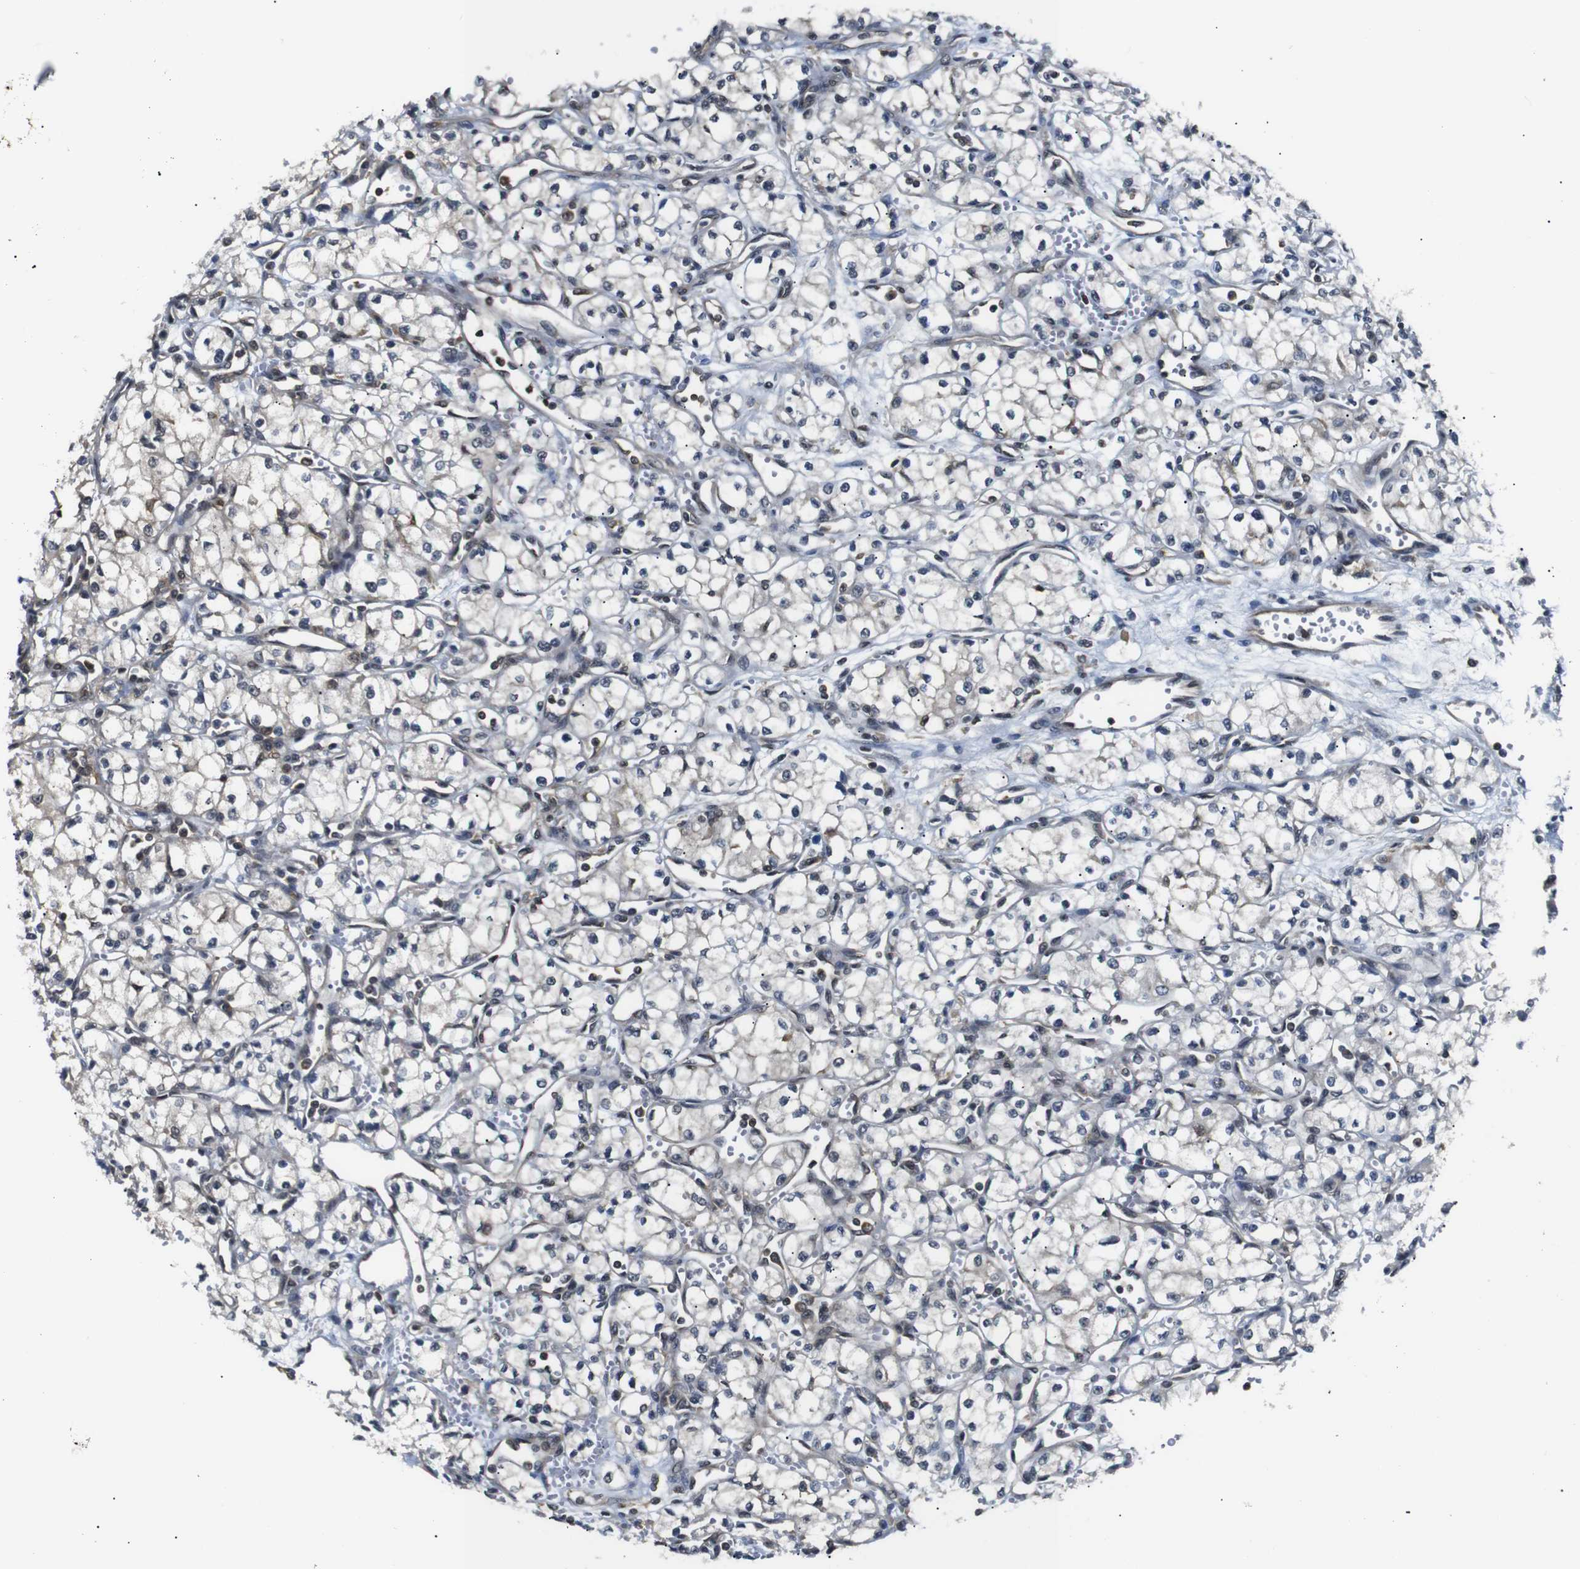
{"staining": {"intensity": "negative", "quantity": "none", "location": "none"}, "tissue": "renal cancer", "cell_type": "Tumor cells", "image_type": "cancer", "snomed": [{"axis": "morphology", "description": "Normal tissue, NOS"}, {"axis": "morphology", "description": "Adenocarcinoma, NOS"}, {"axis": "topography", "description": "Kidney"}], "caption": "Immunohistochemistry of adenocarcinoma (renal) displays no positivity in tumor cells.", "gene": "UBXN1", "patient": {"sex": "male", "age": 59}}